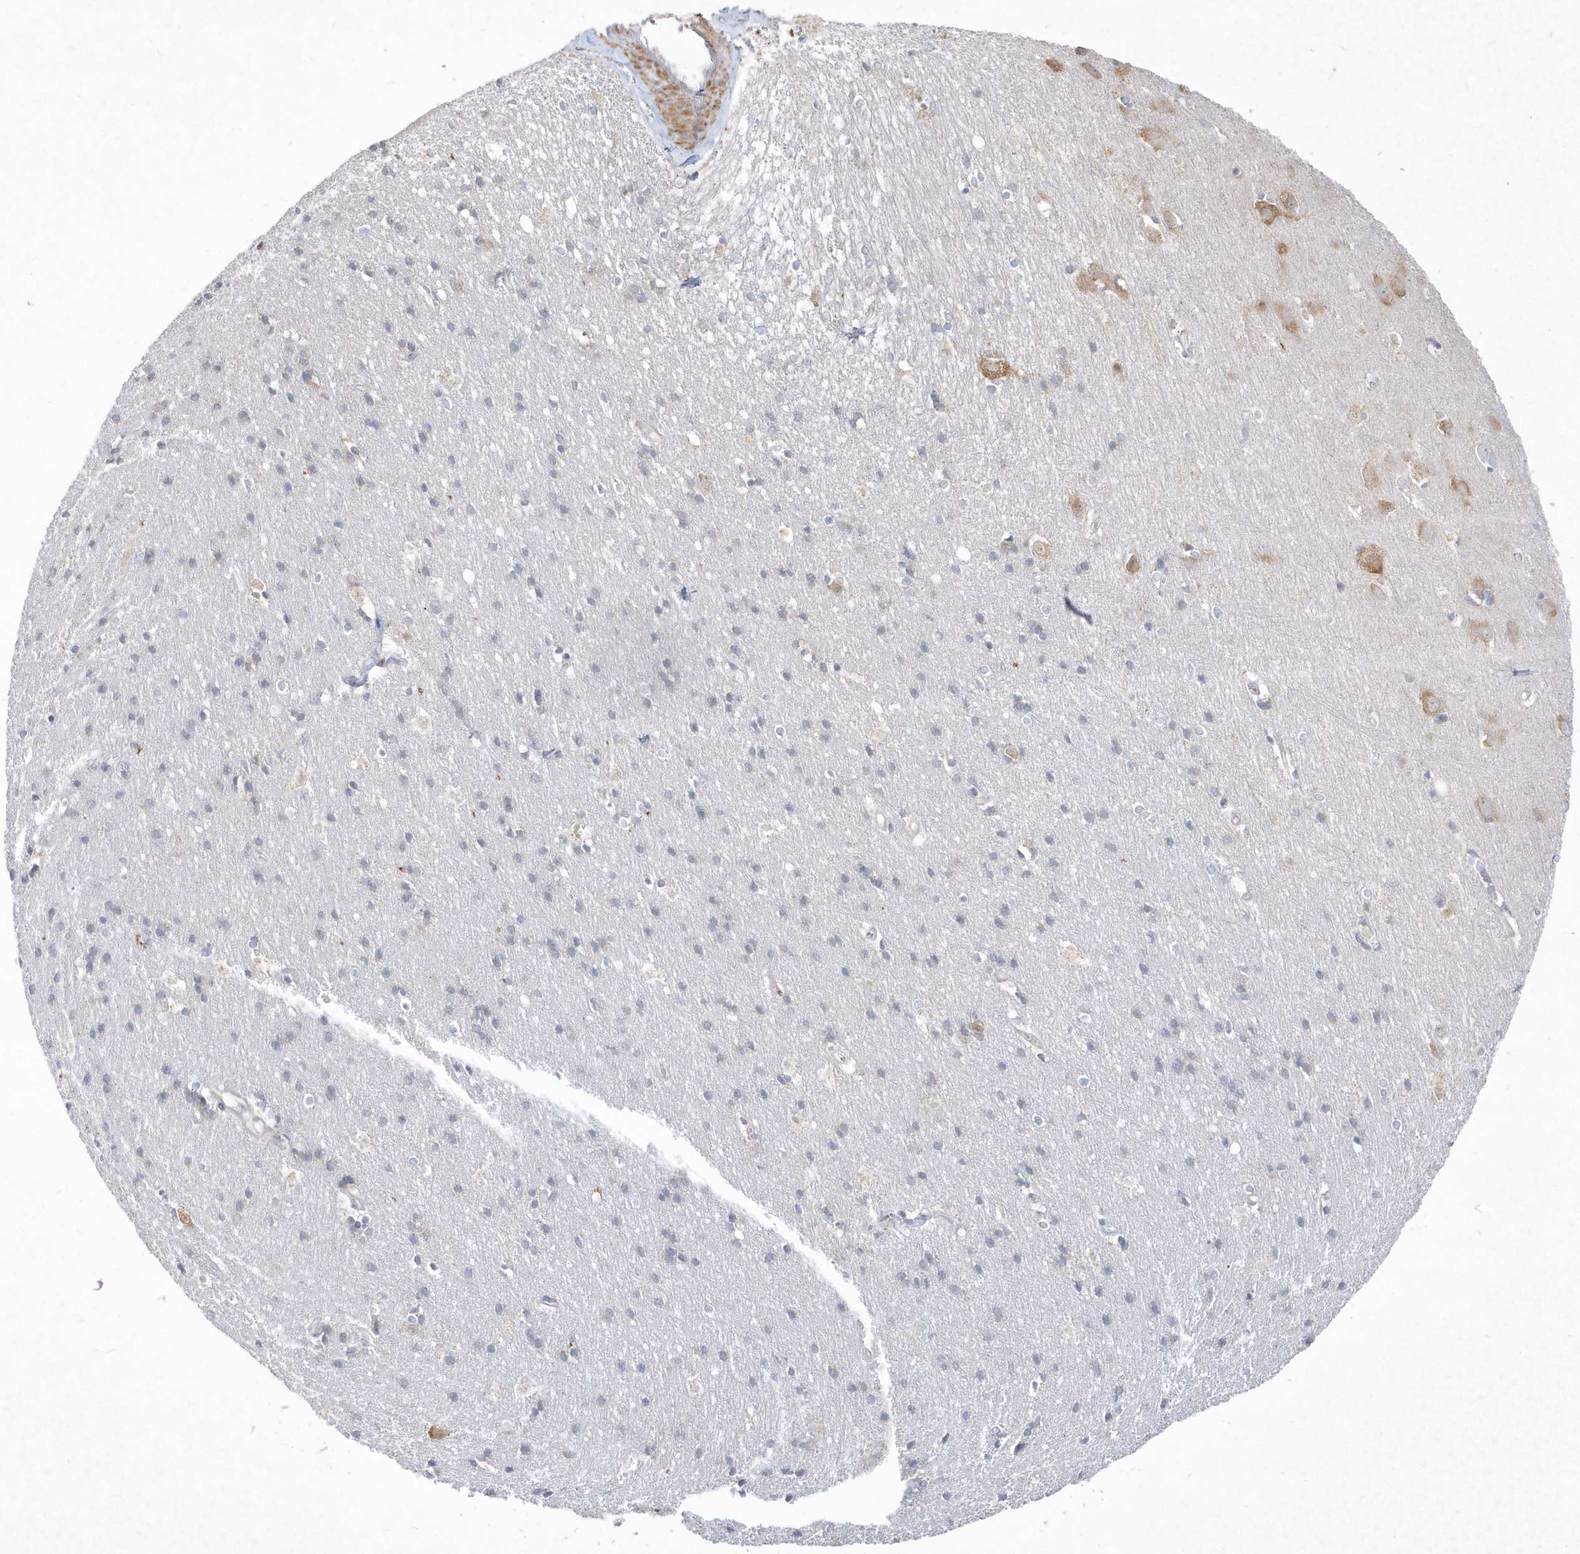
{"staining": {"intensity": "negative", "quantity": "none", "location": "none"}, "tissue": "cerebral cortex", "cell_type": "Endothelial cells", "image_type": "normal", "snomed": [{"axis": "morphology", "description": "Normal tissue, NOS"}, {"axis": "topography", "description": "Cerebral cortex"}], "caption": "A high-resolution histopathology image shows immunohistochemistry (IHC) staining of unremarkable cerebral cortex, which shows no significant staining in endothelial cells. (DAB immunohistochemistry (IHC) visualized using brightfield microscopy, high magnification).", "gene": "LARS1", "patient": {"sex": "male", "age": 54}}